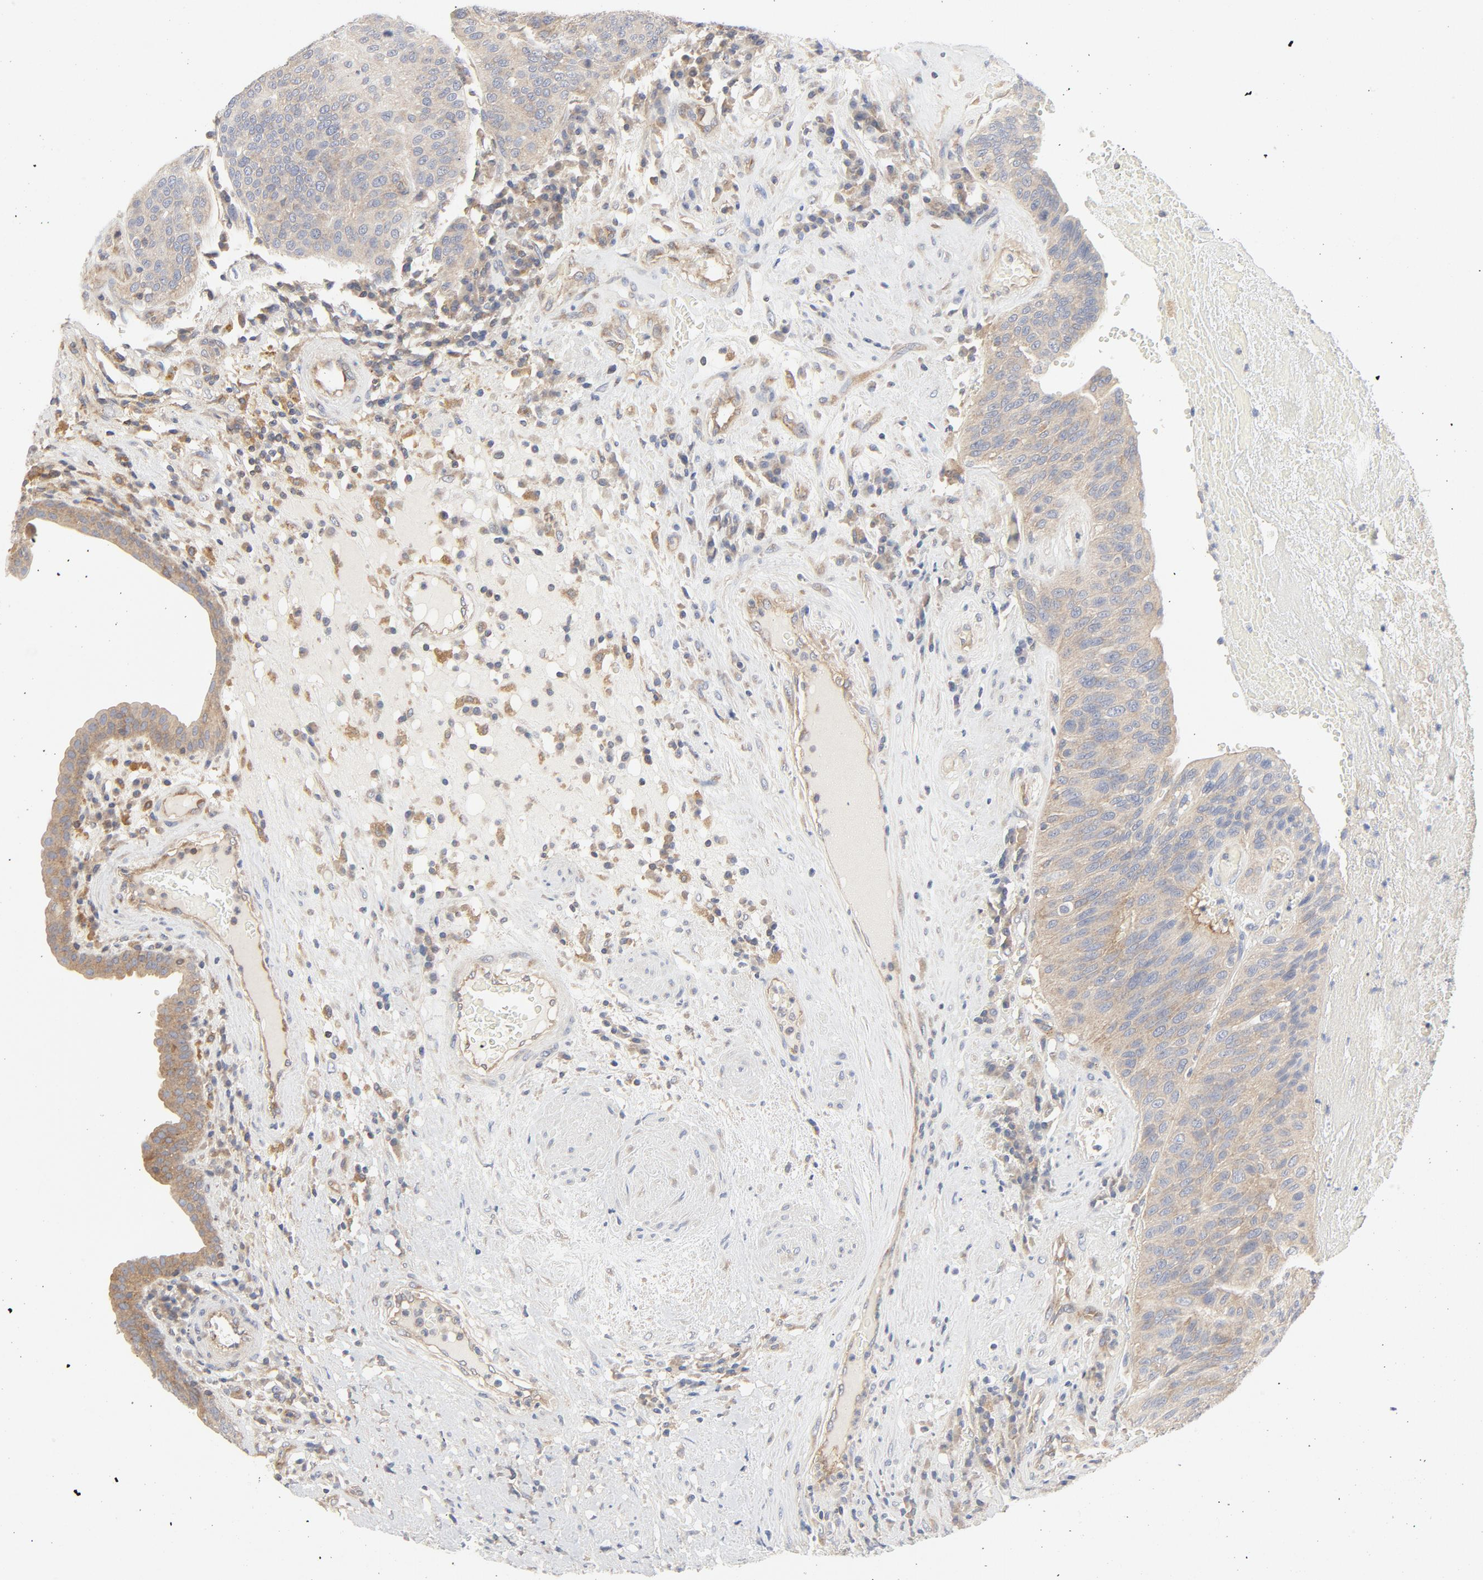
{"staining": {"intensity": "moderate", "quantity": ">75%", "location": "cytoplasmic/membranous"}, "tissue": "urothelial cancer", "cell_type": "Tumor cells", "image_type": "cancer", "snomed": [{"axis": "morphology", "description": "Urothelial carcinoma, High grade"}, {"axis": "topography", "description": "Urinary bladder"}], "caption": "High-grade urothelial carcinoma stained for a protein (brown) exhibits moderate cytoplasmic/membranous positive staining in approximately >75% of tumor cells.", "gene": "RABEP1", "patient": {"sex": "male", "age": 66}}